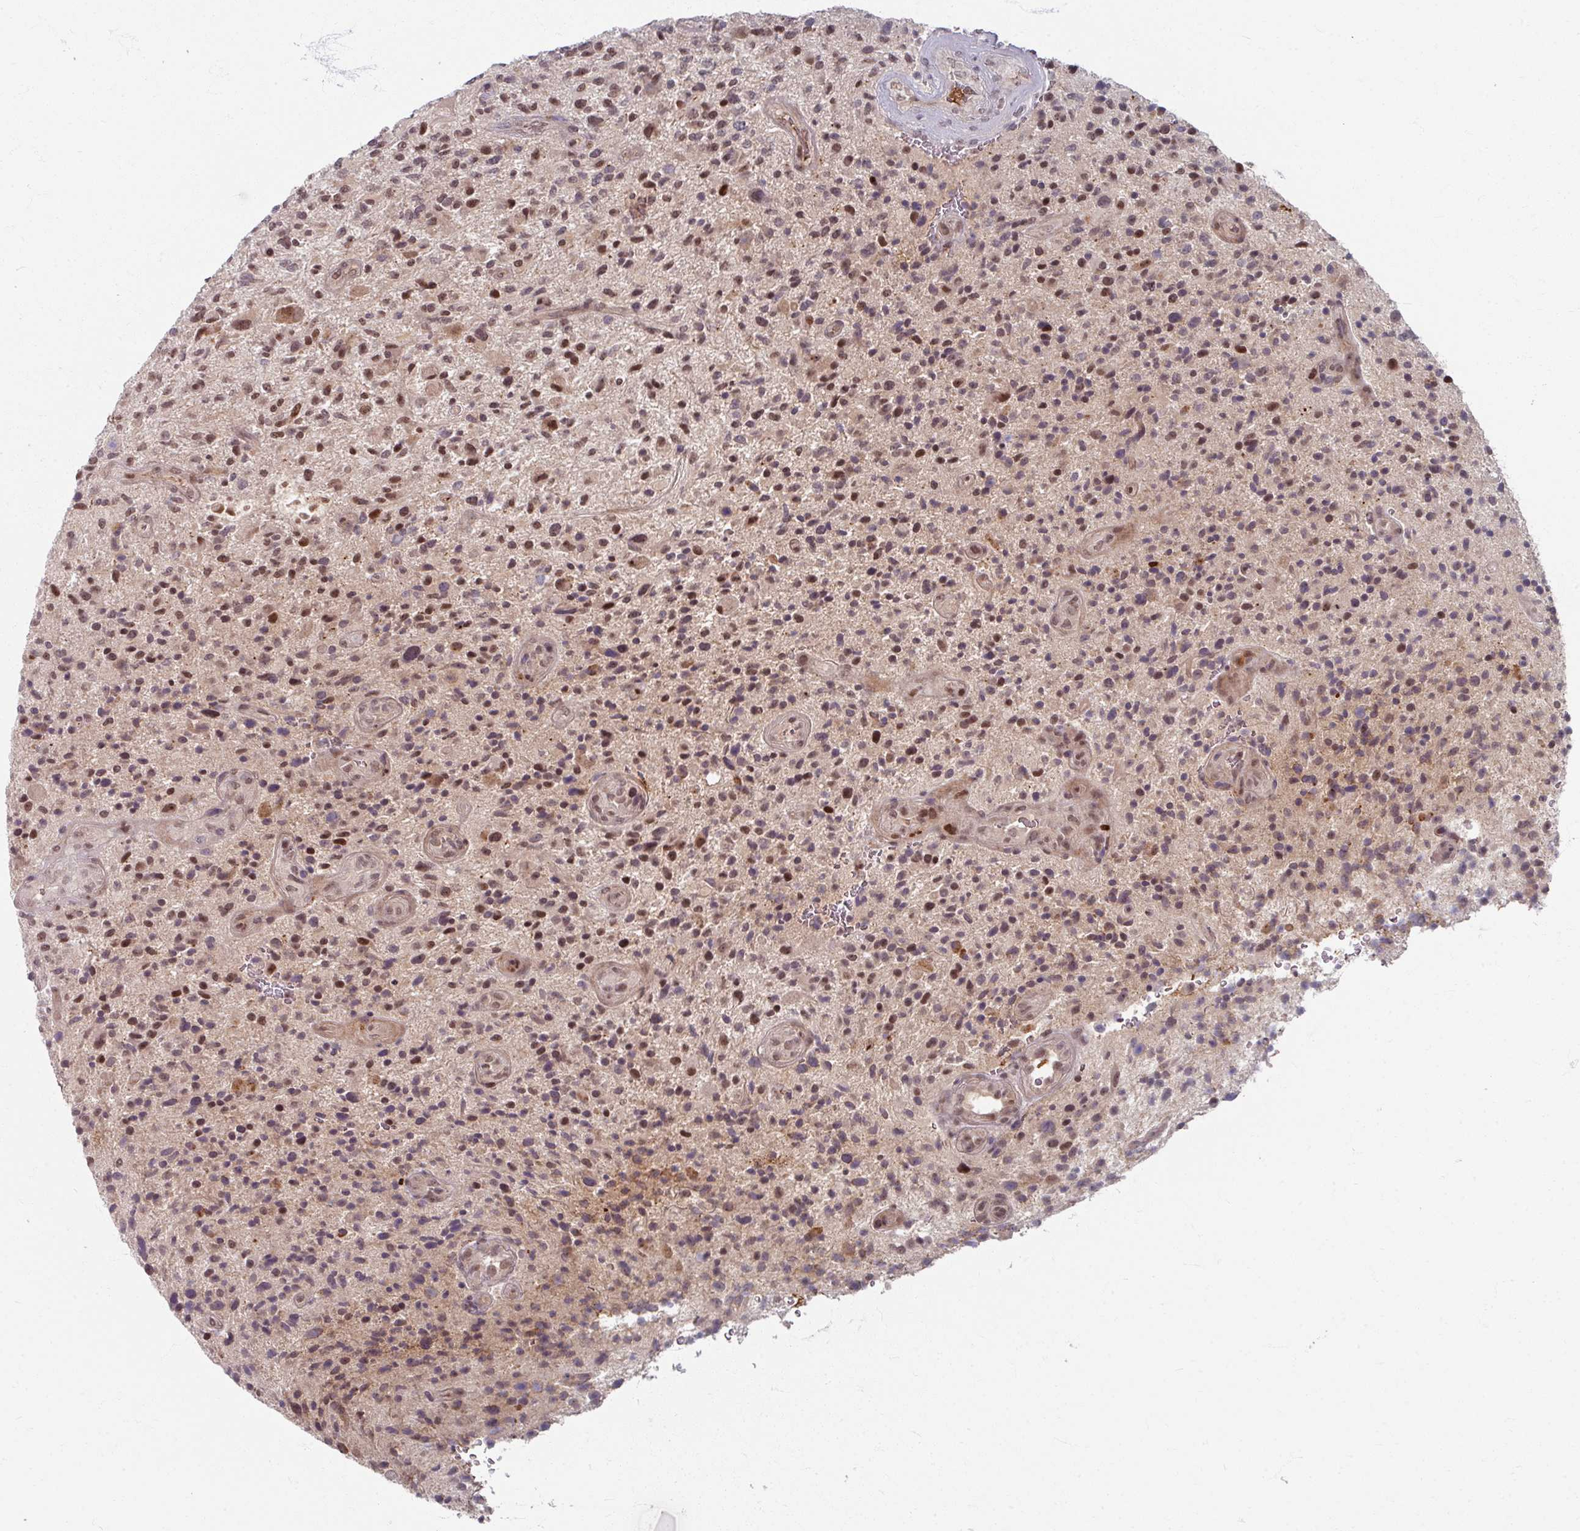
{"staining": {"intensity": "moderate", "quantity": ">75%", "location": "nuclear"}, "tissue": "glioma", "cell_type": "Tumor cells", "image_type": "cancer", "snomed": [{"axis": "morphology", "description": "Glioma, malignant, High grade"}, {"axis": "topography", "description": "Brain"}], "caption": "Immunohistochemistry (IHC) staining of glioma, which exhibits medium levels of moderate nuclear staining in about >75% of tumor cells indicating moderate nuclear protein positivity. The staining was performed using DAB (3,3'-diaminobenzidine) (brown) for protein detection and nuclei were counterstained in hematoxylin (blue).", "gene": "KLC3", "patient": {"sex": "male", "age": 47}}